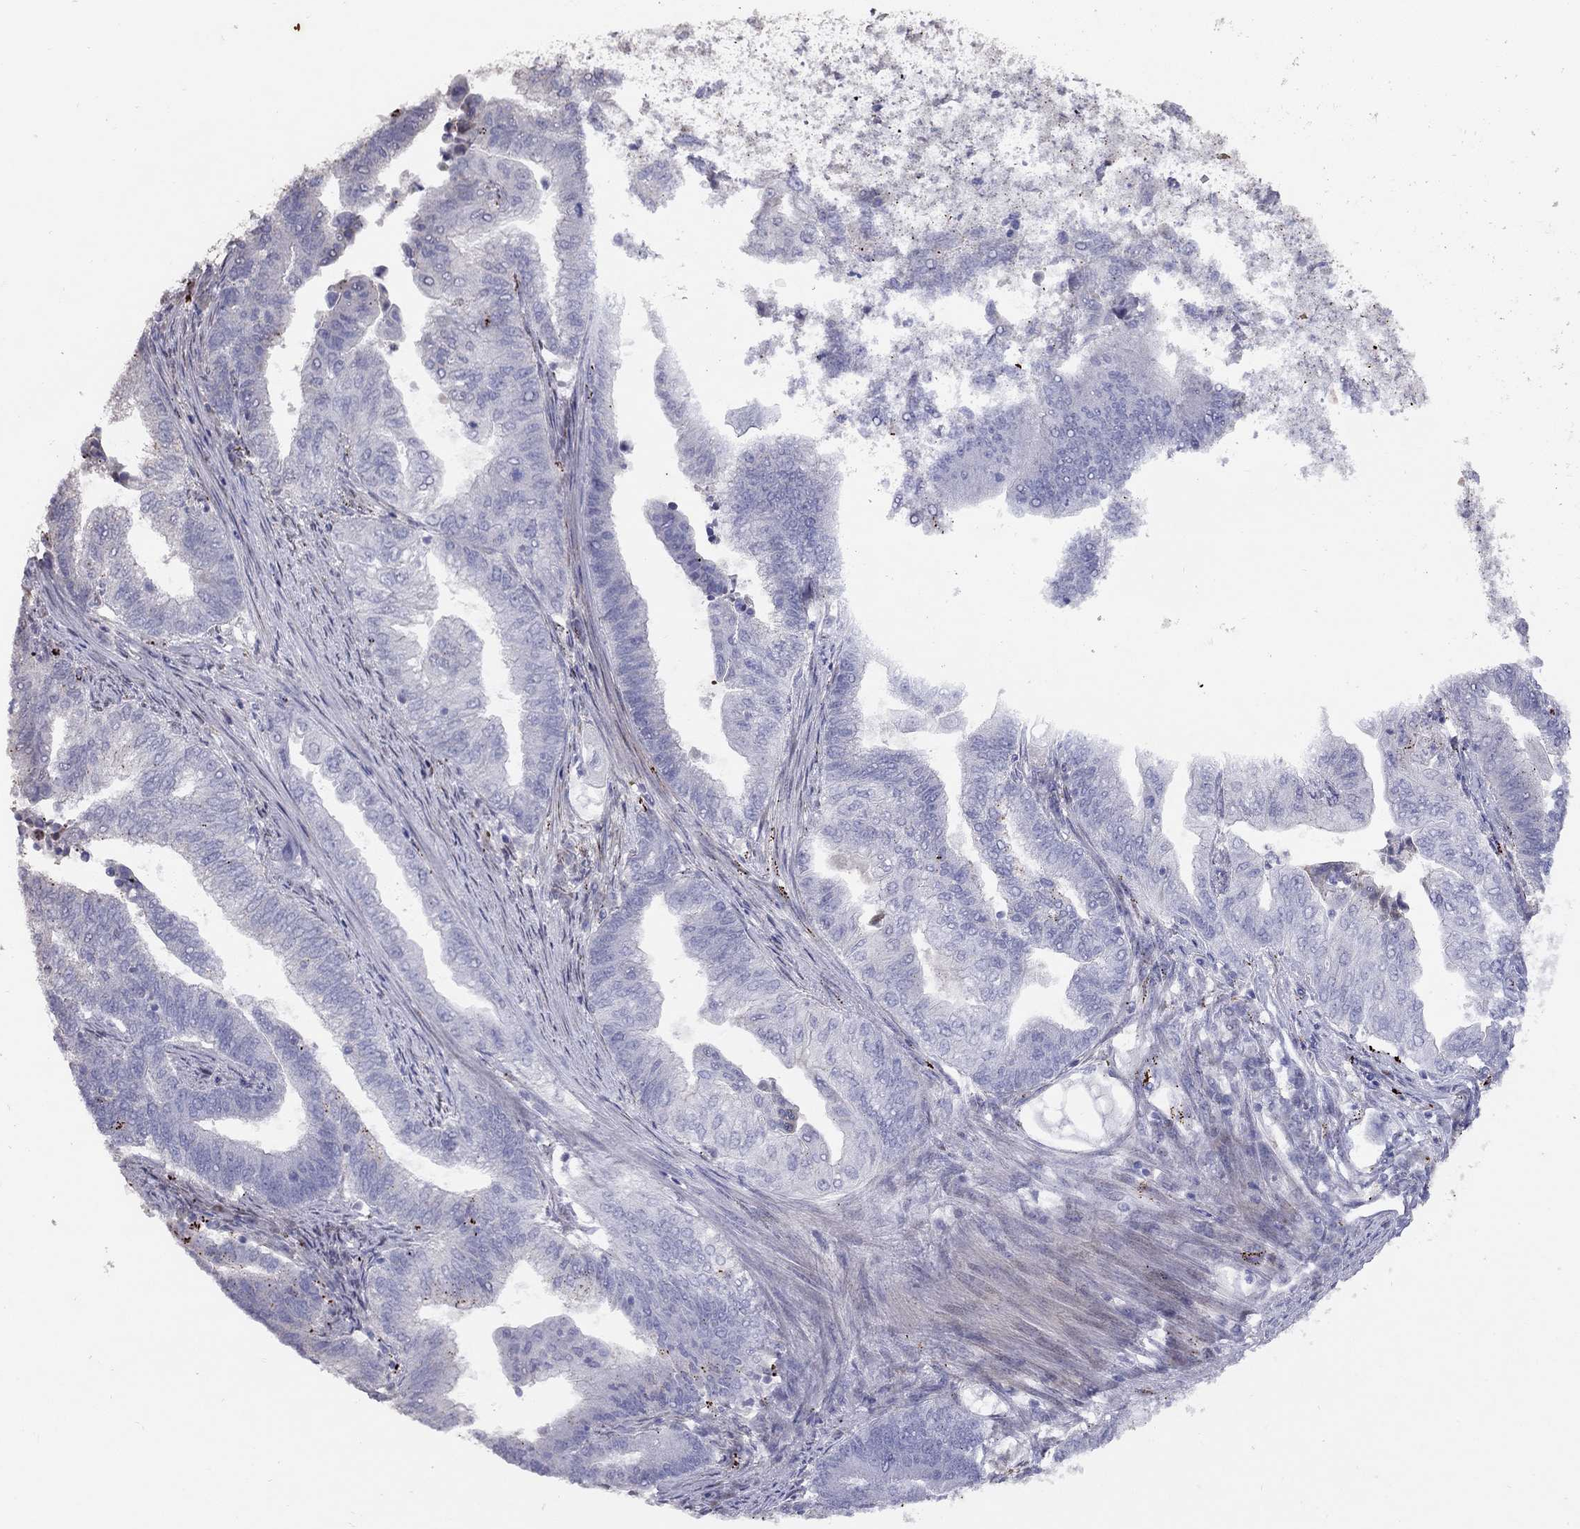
{"staining": {"intensity": "negative", "quantity": "none", "location": "none"}, "tissue": "endometrial cancer", "cell_type": "Tumor cells", "image_type": "cancer", "snomed": [{"axis": "morphology", "description": "Adenocarcinoma, NOS"}, {"axis": "topography", "description": "Uterus"}, {"axis": "topography", "description": "Endometrium"}], "caption": "Endometrial cancer stained for a protein using IHC displays no expression tumor cells.", "gene": "MAGEB4", "patient": {"sex": "female", "age": 54}}